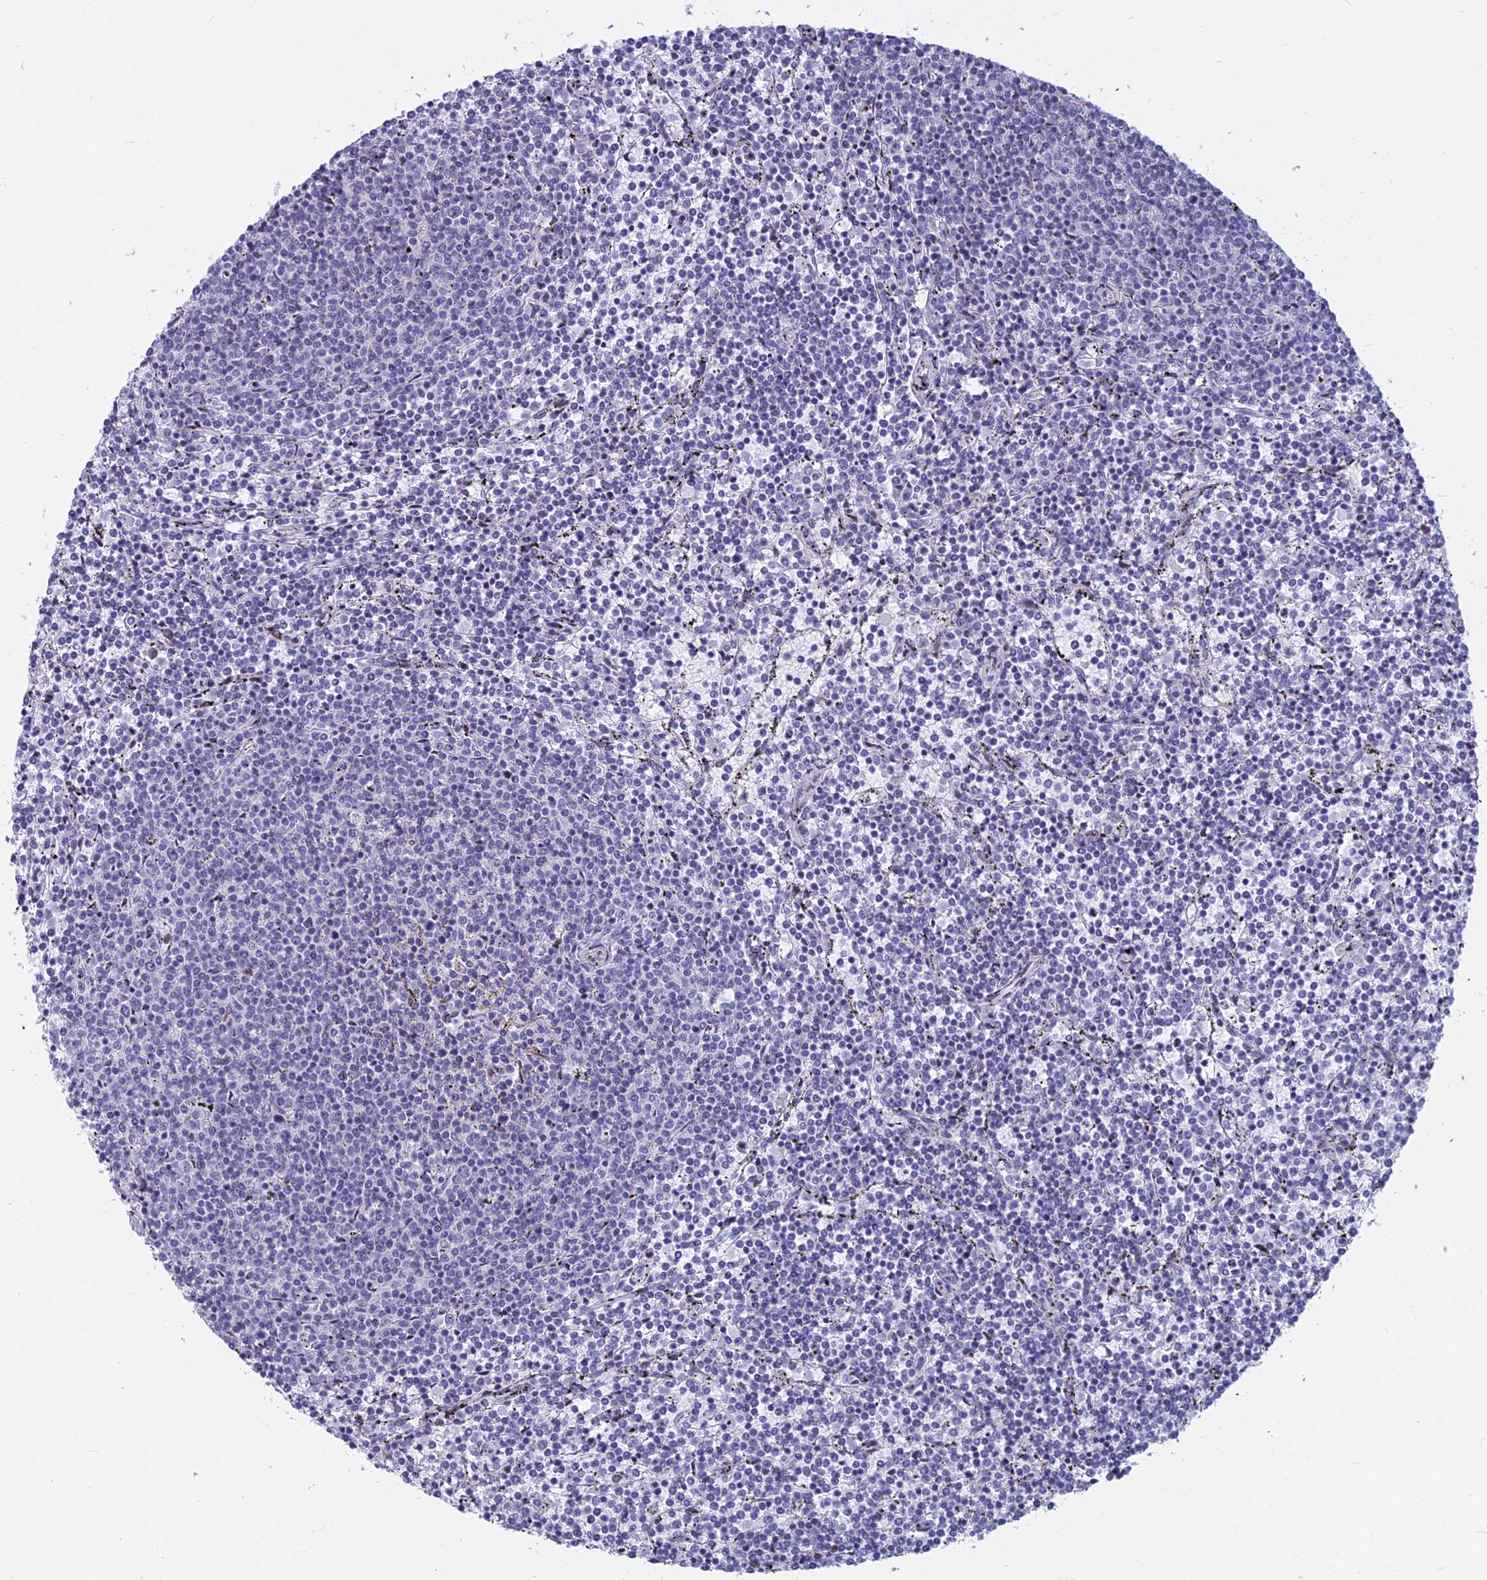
{"staining": {"intensity": "negative", "quantity": "none", "location": "none"}, "tissue": "lymphoma", "cell_type": "Tumor cells", "image_type": "cancer", "snomed": [{"axis": "morphology", "description": "Malignant lymphoma, non-Hodgkin's type, Low grade"}, {"axis": "topography", "description": "Spleen"}], "caption": "Protein analysis of lymphoma displays no significant positivity in tumor cells.", "gene": "MYBPC2", "patient": {"sex": "female", "age": 50}}